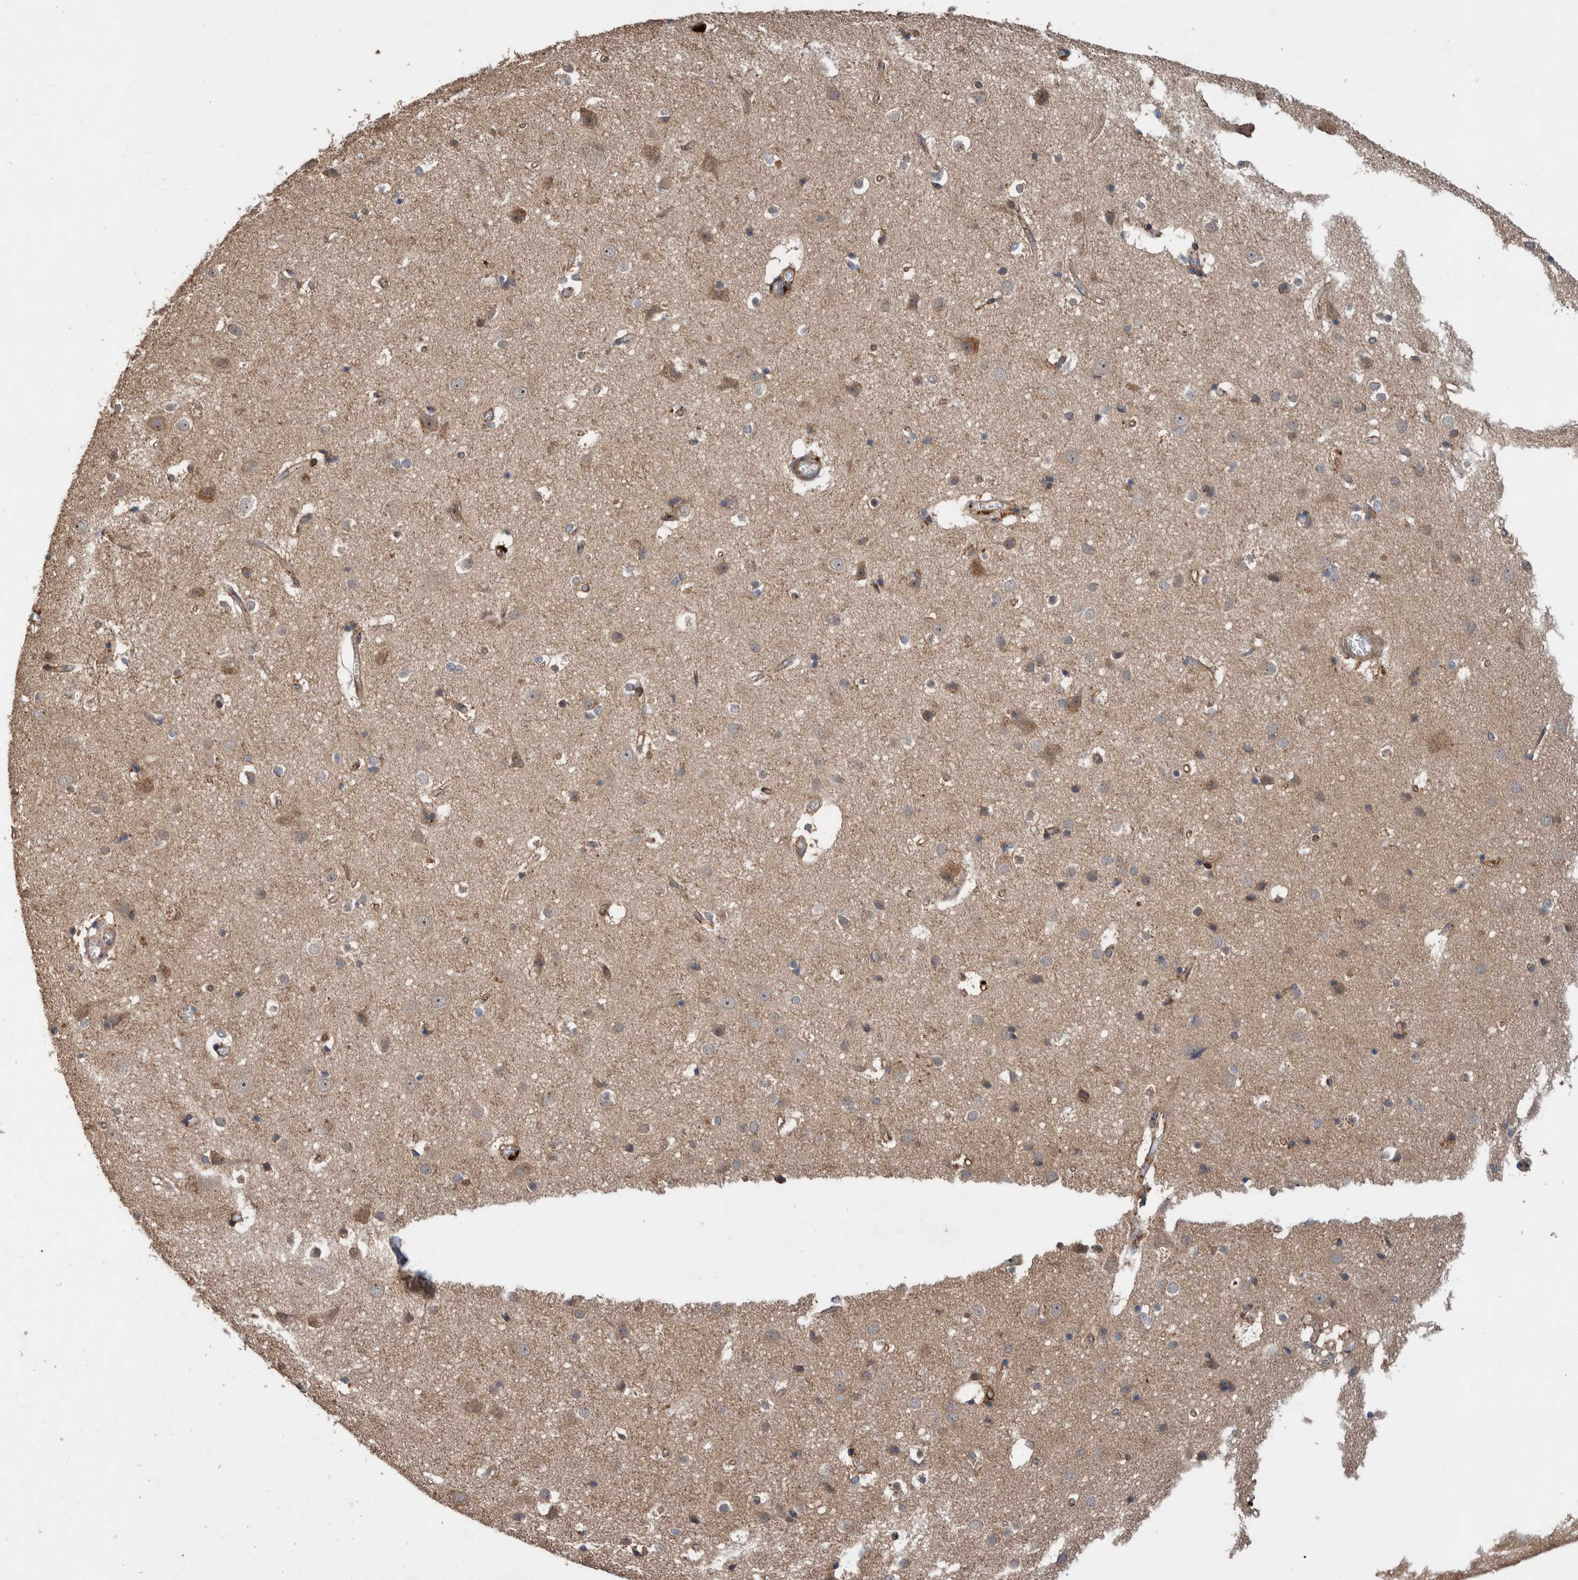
{"staining": {"intensity": "moderate", "quantity": ">75%", "location": "cytoplasmic/membranous"}, "tissue": "cerebral cortex", "cell_type": "Endothelial cells", "image_type": "normal", "snomed": [{"axis": "morphology", "description": "Normal tissue, NOS"}, {"axis": "topography", "description": "Cerebral cortex"}], "caption": "Immunohistochemical staining of normal human cerebral cortex shows >75% levels of moderate cytoplasmic/membranous protein positivity in about >75% of endothelial cells.", "gene": "PIK3R6", "patient": {"sex": "male", "age": 54}}